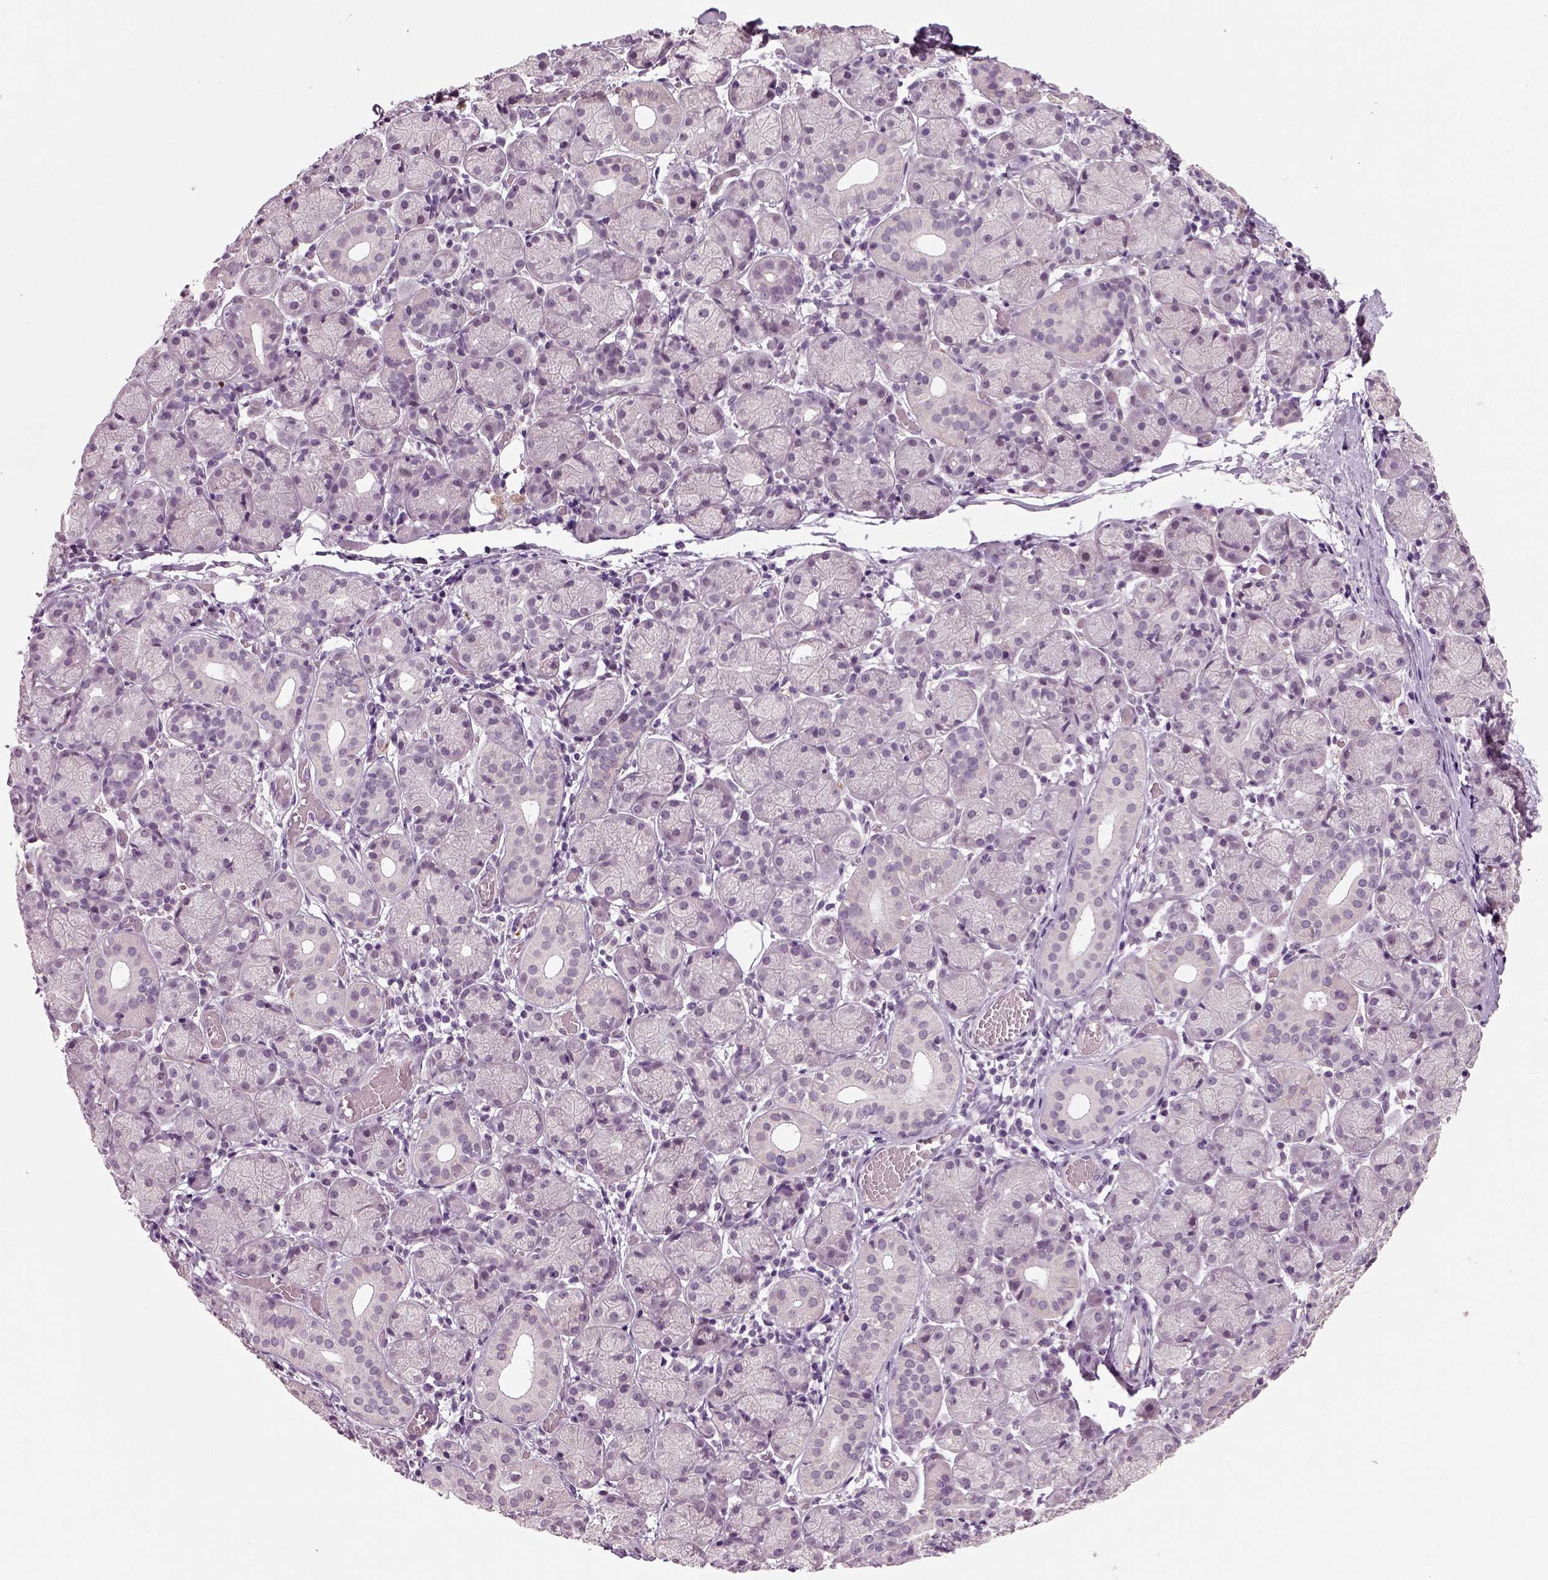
{"staining": {"intensity": "strong", "quantity": "<25%", "location": "cytoplasmic/membranous"}, "tissue": "salivary gland", "cell_type": "Glandular cells", "image_type": "normal", "snomed": [{"axis": "morphology", "description": "Normal tissue, NOS"}, {"axis": "topography", "description": "Salivary gland"}, {"axis": "topography", "description": "Peripheral nerve tissue"}], "caption": "Immunohistochemical staining of normal human salivary gland demonstrates <25% levels of strong cytoplasmic/membranous protein staining in about <25% of glandular cells.", "gene": "SYNGAP1", "patient": {"sex": "female", "age": 24}}